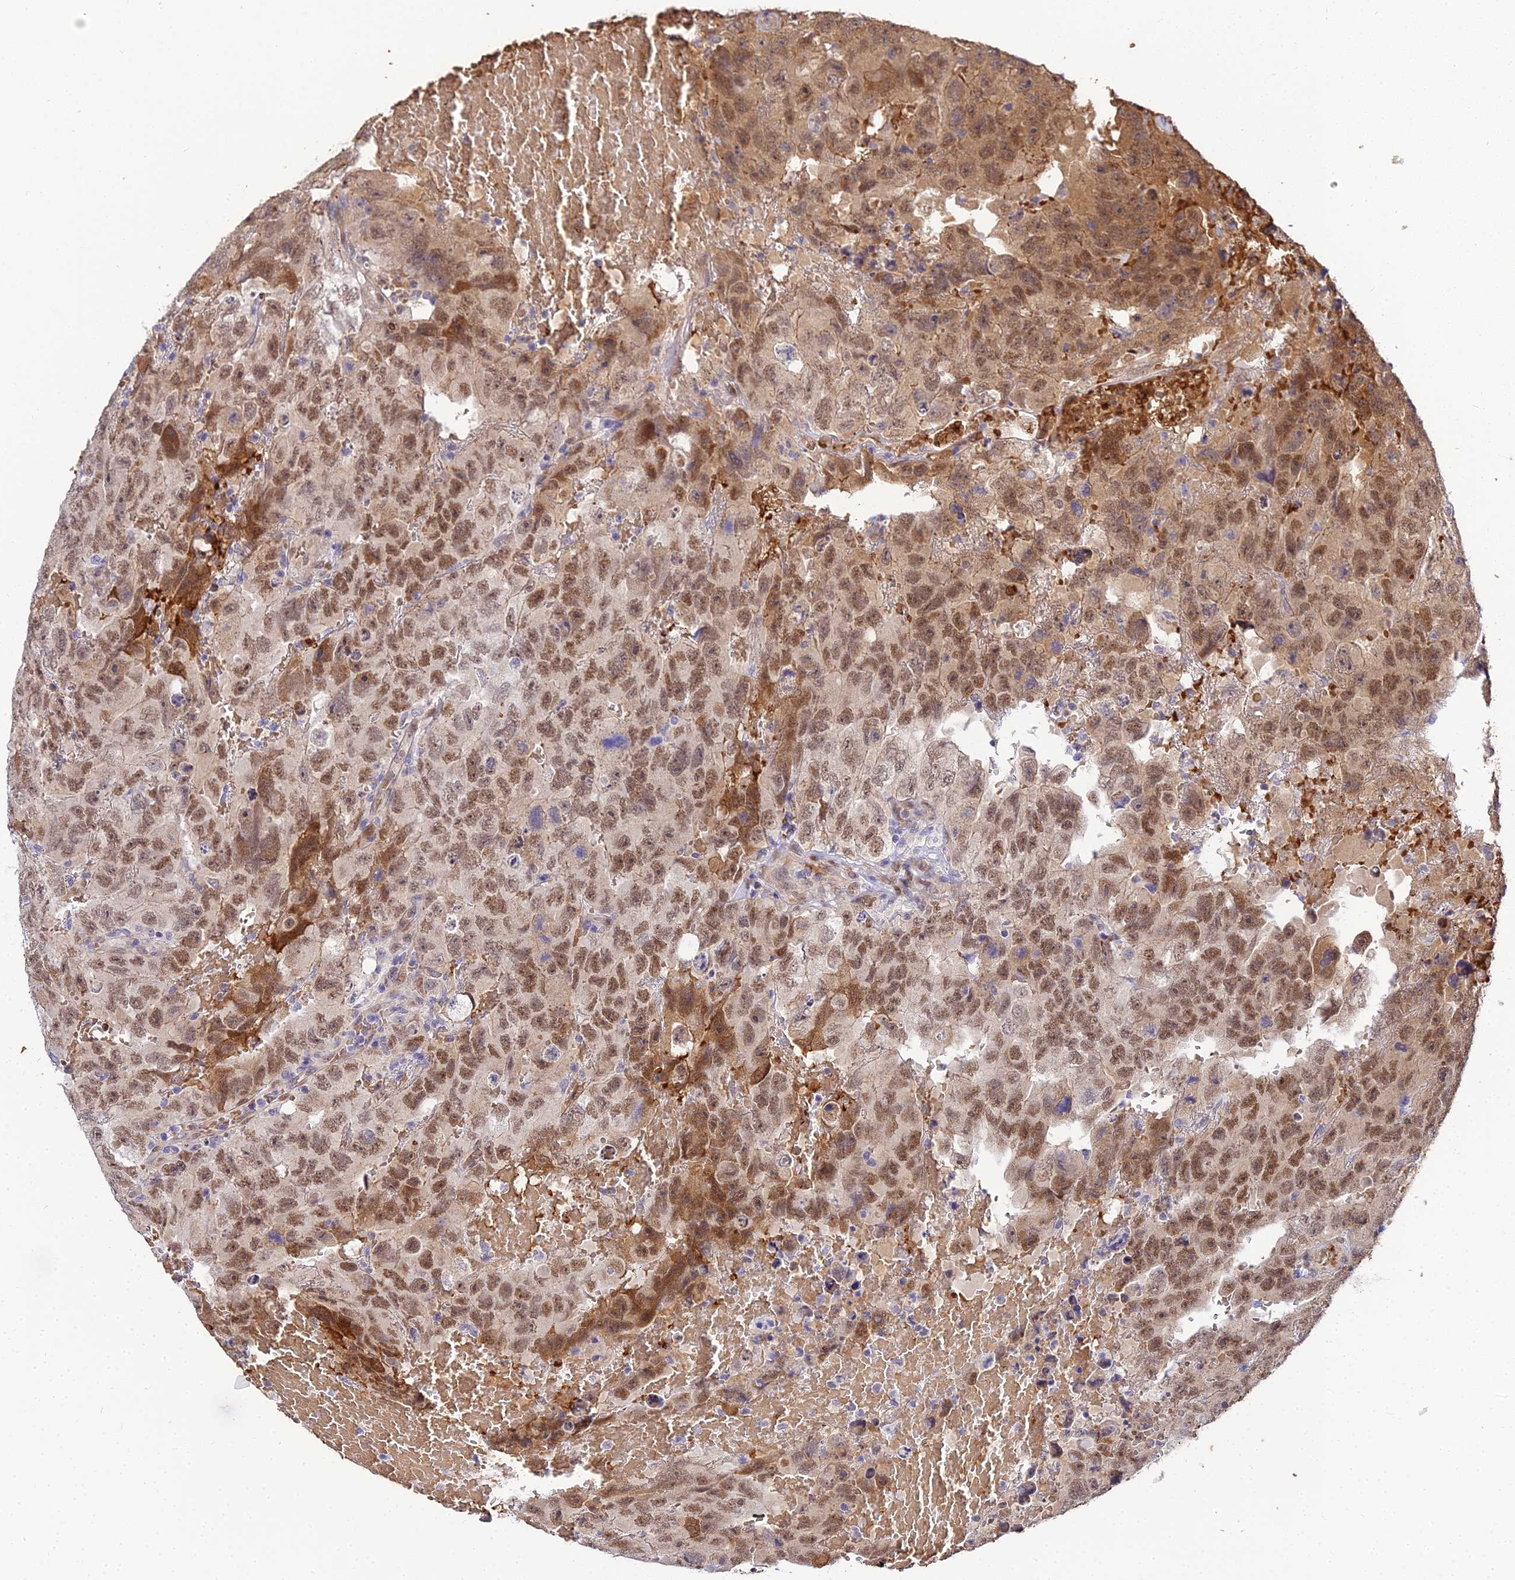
{"staining": {"intensity": "moderate", "quantity": ">75%", "location": "nuclear"}, "tissue": "testis cancer", "cell_type": "Tumor cells", "image_type": "cancer", "snomed": [{"axis": "morphology", "description": "Carcinoma, Embryonal, NOS"}, {"axis": "topography", "description": "Testis"}], "caption": "Approximately >75% of tumor cells in human testis cancer exhibit moderate nuclear protein staining as visualized by brown immunohistochemical staining.", "gene": "BCL9", "patient": {"sex": "male", "age": 45}}